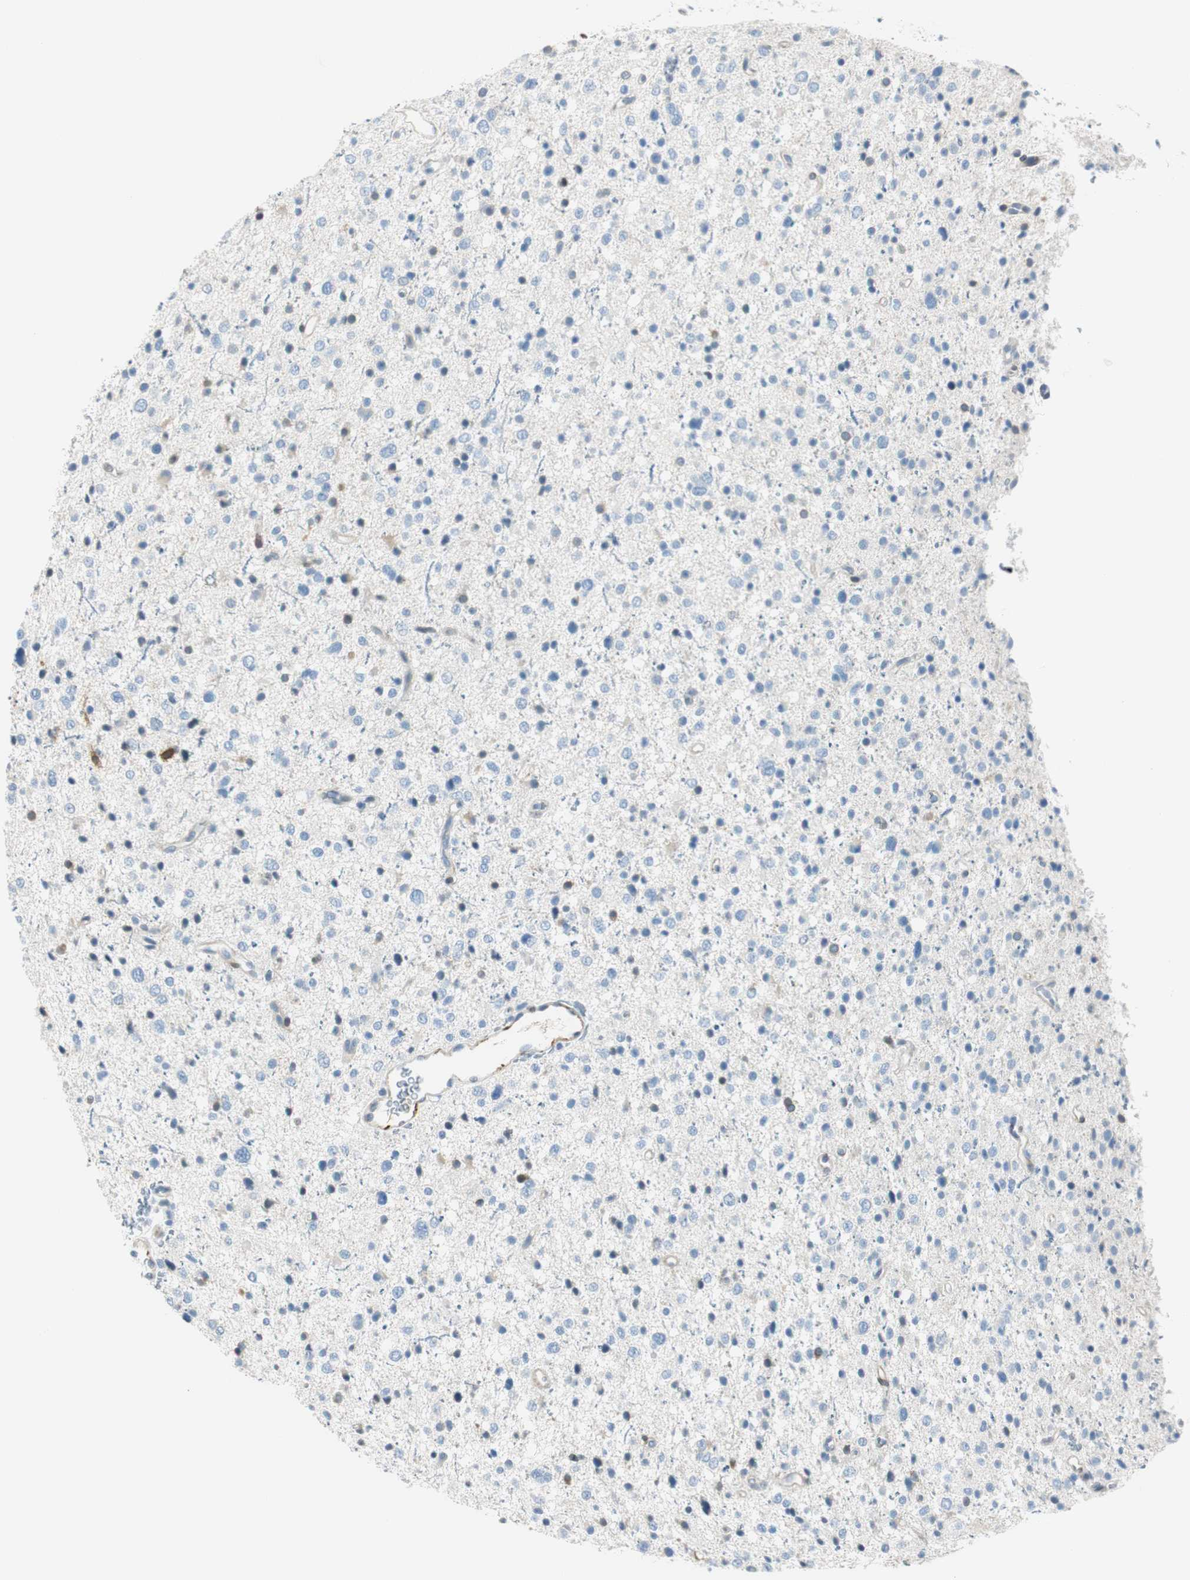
{"staining": {"intensity": "negative", "quantity": "none", "location": "none"}, "tissue": "glioma", "cell_type": "Tumor cells", "image_type": "cancer", "snomed": [{"axis": "morphology", "description": "Glioma, malignant, Low grade"}, {"axis": "topography", "description": "Brain"}], "caption": "Immunohistochemistry micrograph of human glioma stained for a protein (brown), which exhibits no expression in tumor cells.", "gene": "TMEM260", "patient": {"sex": "female", "age": 37}}